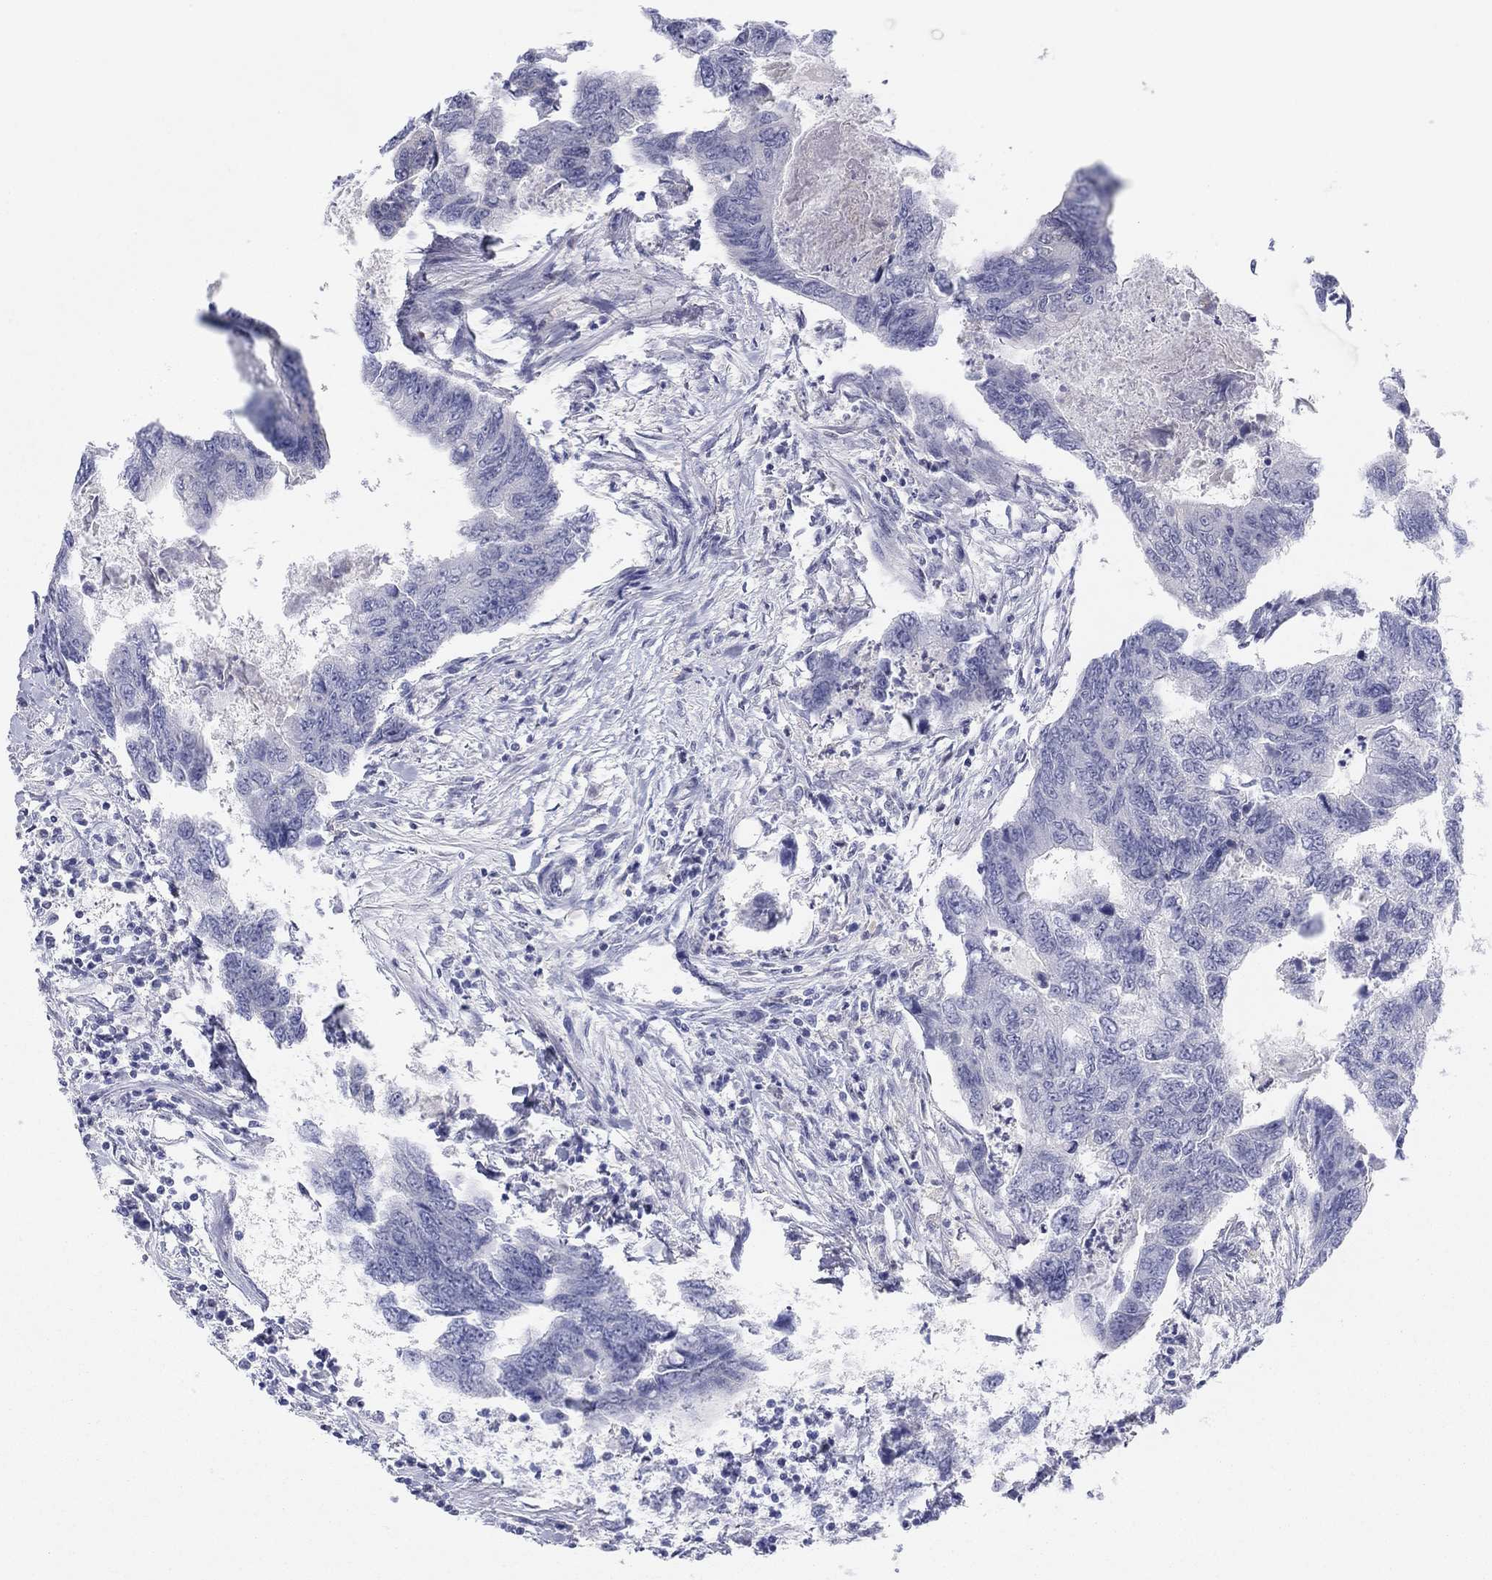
{"staining": {"intensity": "negative", "quantity": "none", "location": "none"}, "tissue": "colorectal cancer", "cell_type": "Tumor cells", "image_type": "cancer", "snomed": [{"axis": "morphology", "description": "Adenocarcinoma, NOS"}, {"axis": "topography", "description": "Colon"}], "caption": "This is an IHC micrograph of human colorectal cancer (adenocarcinoma). There is no expression in tumor cells.", "gene": "PDXK", "patient": {"sex": "female", "age": 65}}